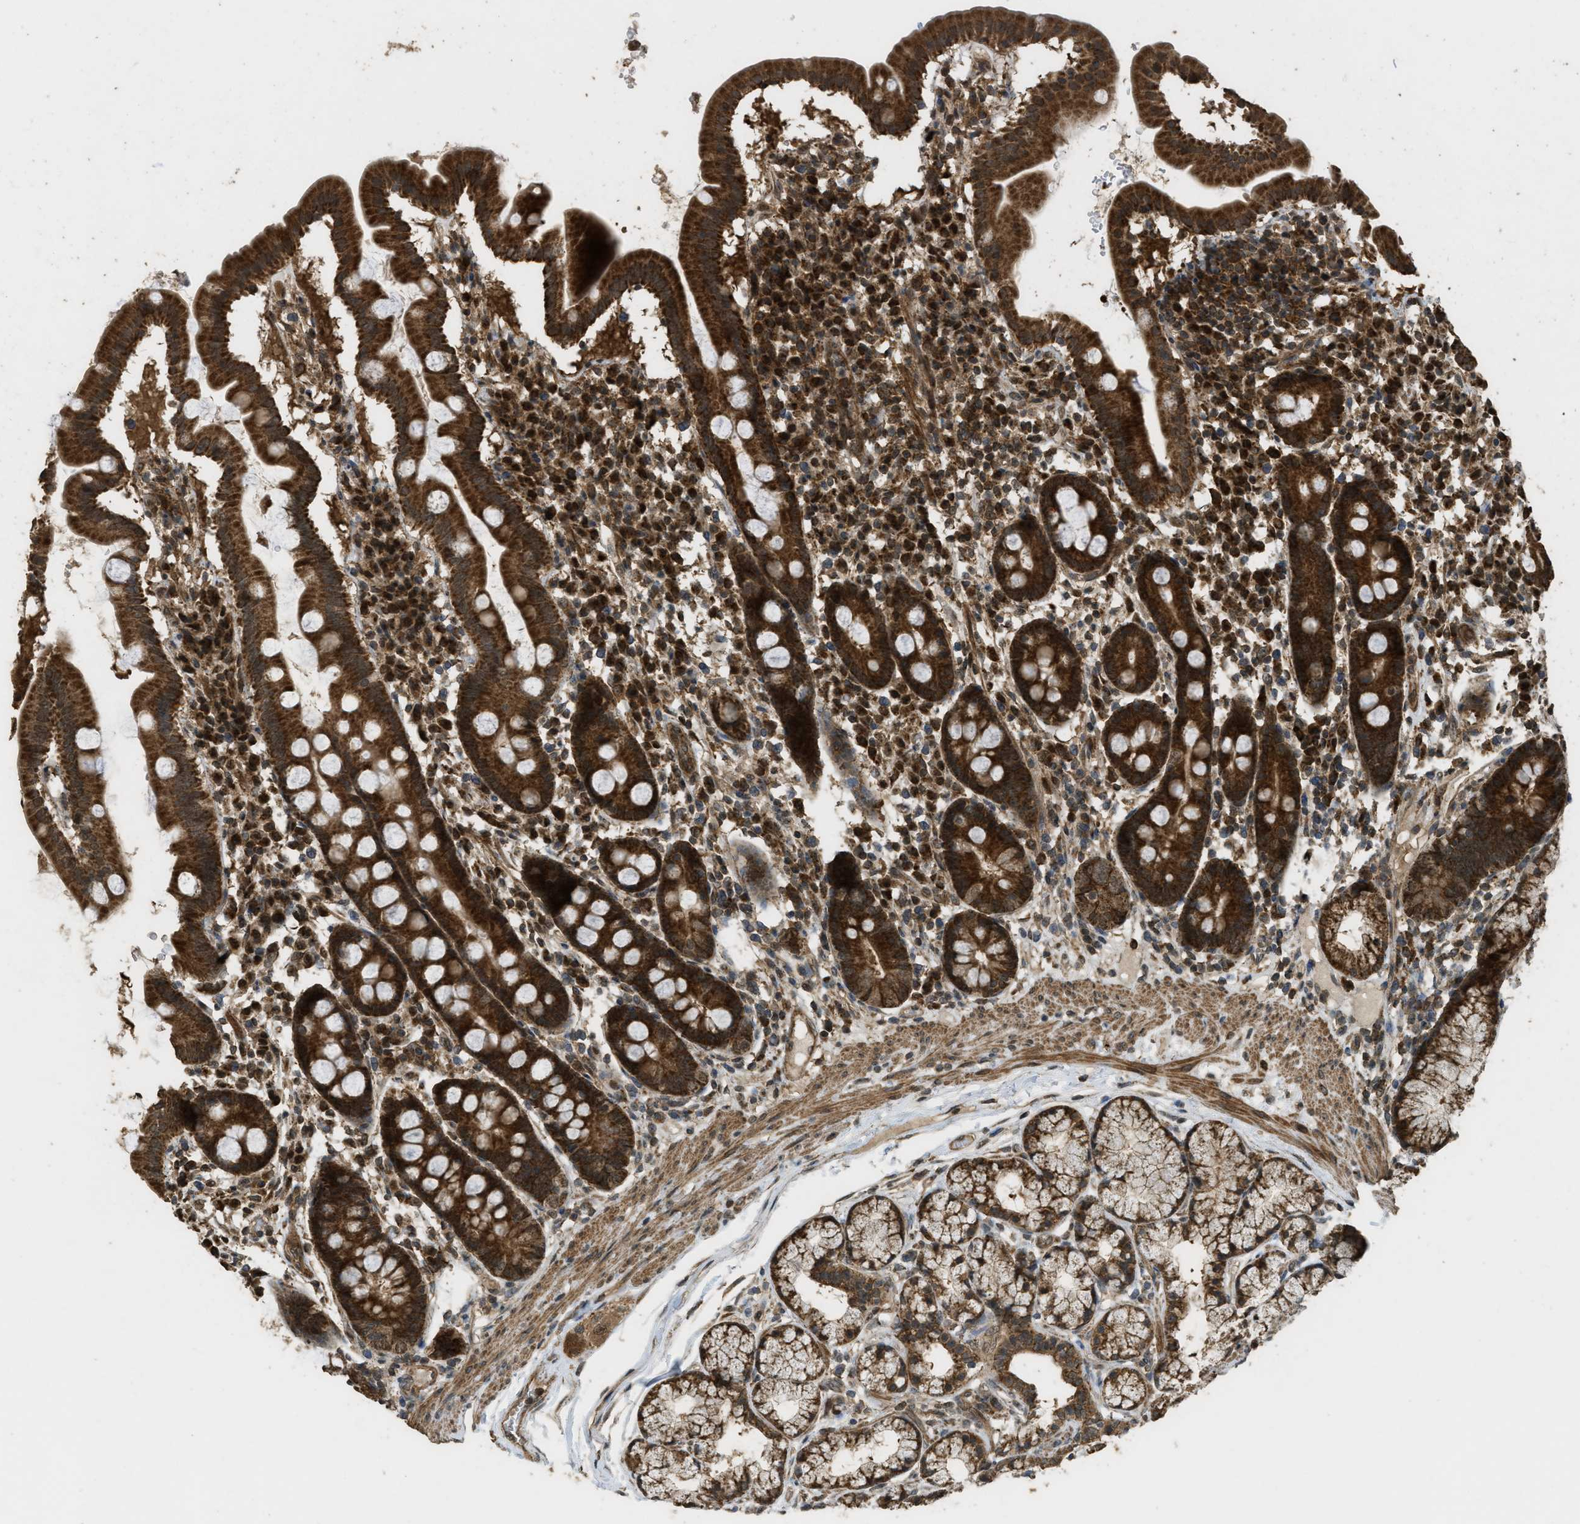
{"staining": {"intensity": "strong", "quantity": ">75%", "location": "cytoplasmic/membranous"}, "tissue": "duodenum", "cell_type": "Glandular cells", "image_type": "normal", "snomed": [{"axis": "morphology", "description": "Normal tissue, NOS"}, {"axis": "topography", "description": "Duodenum"}], "caption": "Strong cytoplasmic/membranous expression is appreciated in about >75% of glandular cells in normal duodenum. (DAB IHC with brightfield microscopy, high magnification).", "gene": "CTPS1", "patient": {"sex": "male", "age": 50}}